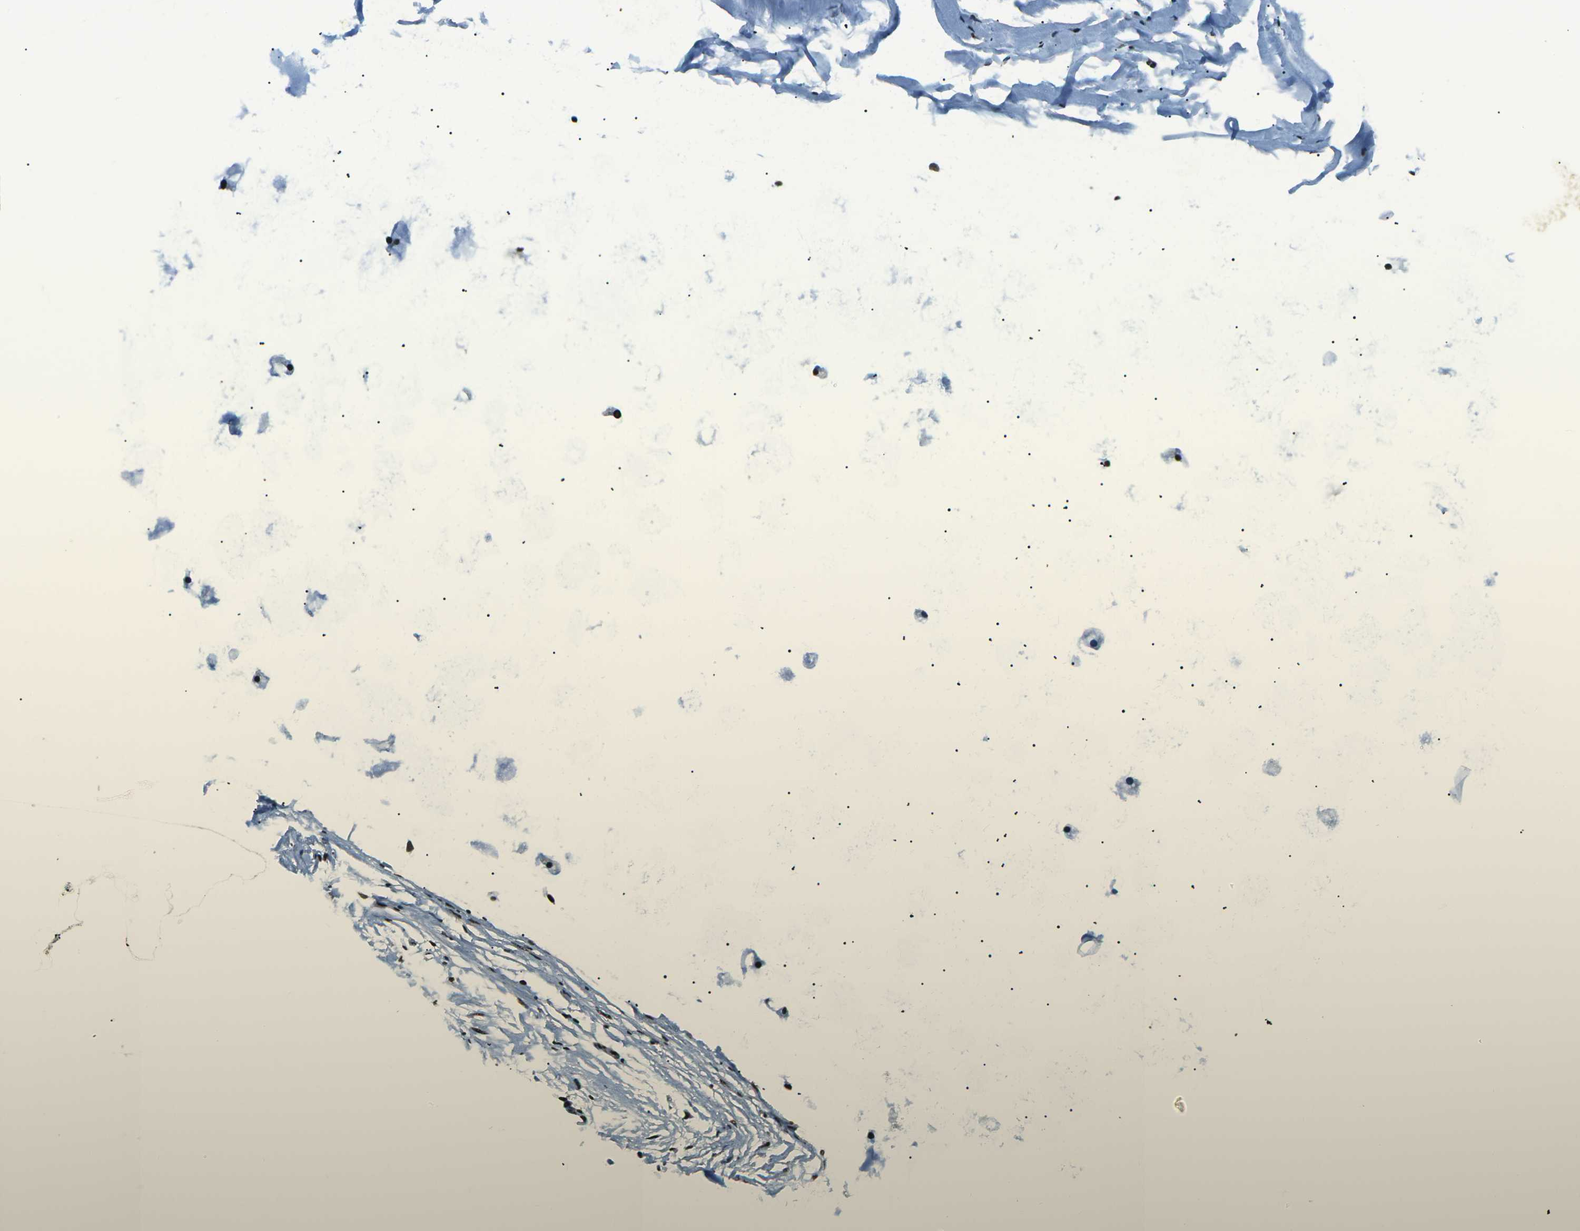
{"staining": {"intensity": "moderate", "quantity": ">75%", "location": "nuclear"}, "tissue": "adipose tissue", "cell_type": "Adipocytes", "image_type": "normal", "snomed": [{"axis": "morphology", "description": "Normal tissue, NOS"}, {"axis": "topography", "description": "Cartilage tissue"}, {"axis": "topography", "description": "Bronchus"}], "caption": "Benign adipose tissue shows moderate nuclear positivity in about >75% of adipocytes.", "gene": "RBL2", "patient": {"sex": "female", "age": 53}}